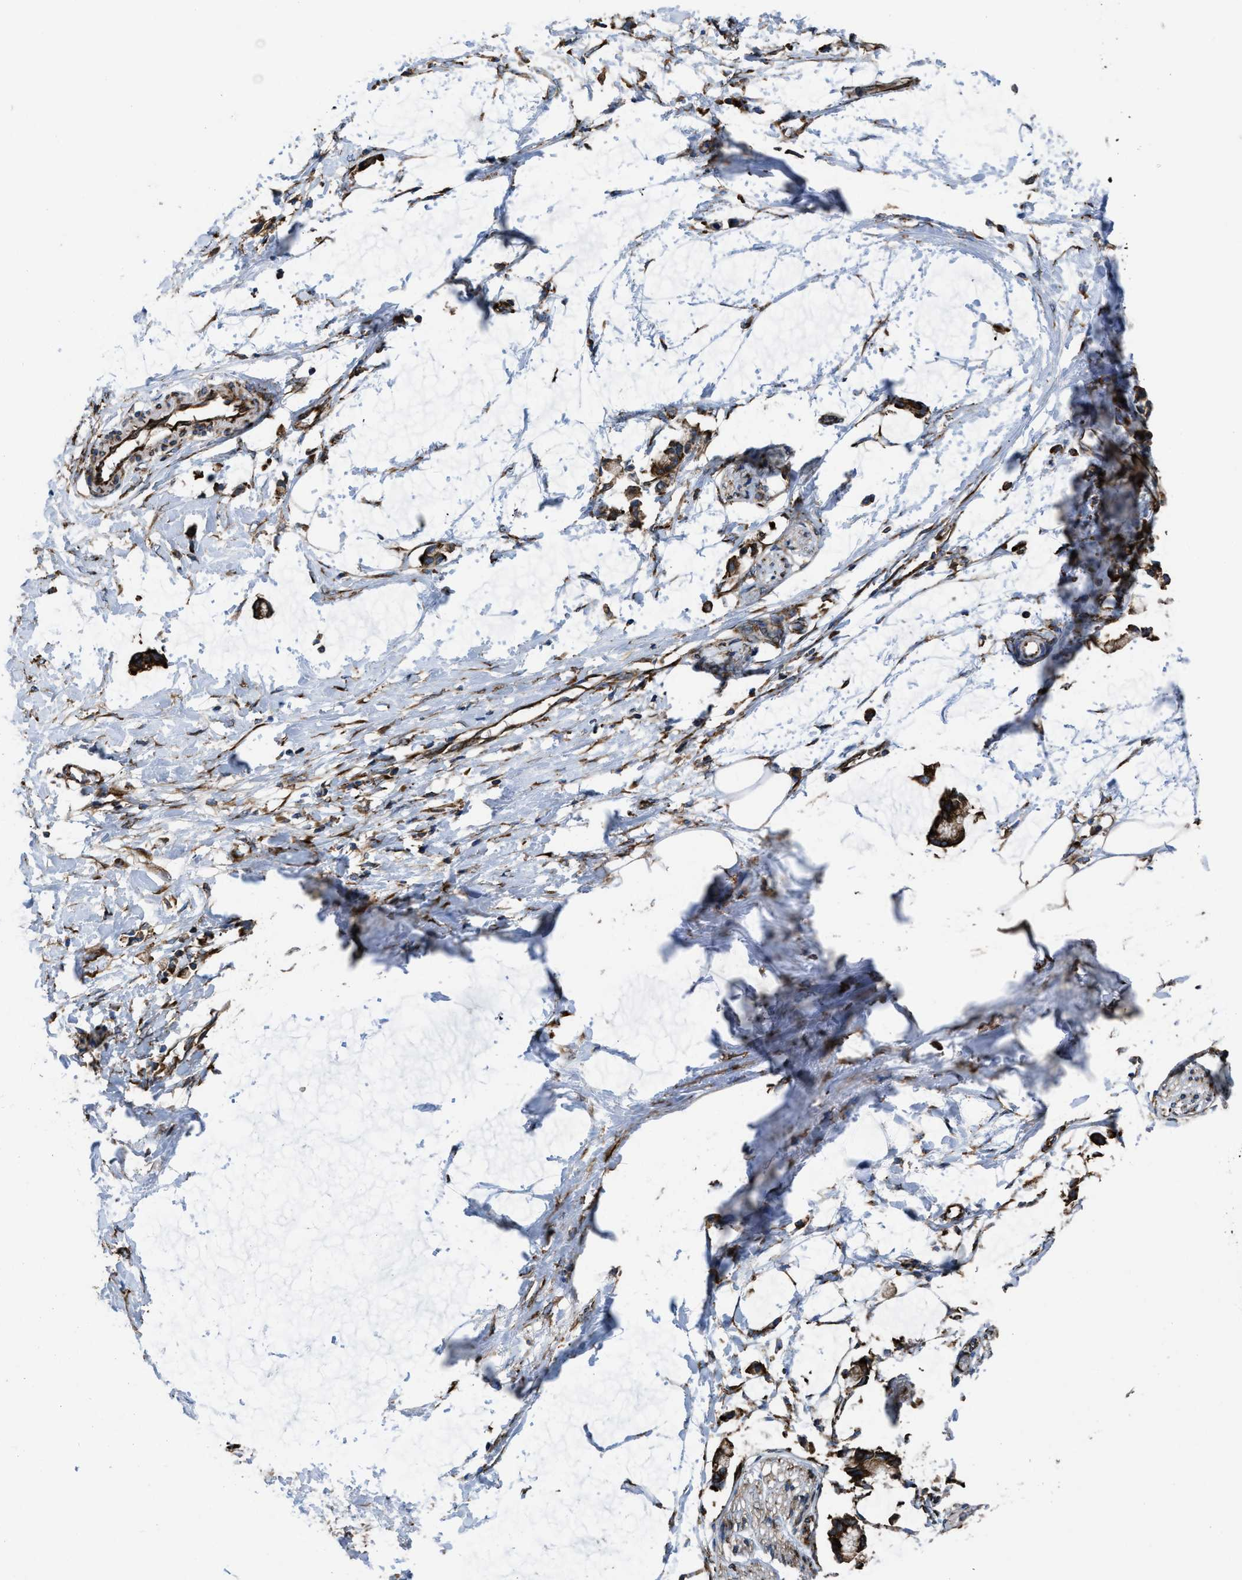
{"staining": {"intensity": "strong", "quantity": ">75%", "location": "cytoplasmic/membranous"}, "tissue": "soft tissue", "cell_type": "Fibroblasts", "image_type": "normal", "snomed": [{"axis": "morphology", "description": "Normal tissue, NOS"}, {"axis": "morphology", "description": "Adenocarcinoma, NOS"}, {"axis": "topography", "description": "Colon"}, {"axis": "topography", "description": "Peripheral nerve tissue"}], "caption": "Immunohistochemistry of normal soft tissue exhibits high levels of strong cytoplasmic/membranous positivity in approximately >75% of fibroblasts. The staining was performed using DAB to visualize the protein expression in brown, while the nuclei were stained in blue with hematoxylin (Magnification: 20x).", "gene": "CAPRIN1", "patient": {"sex": "male", "age": 14}}